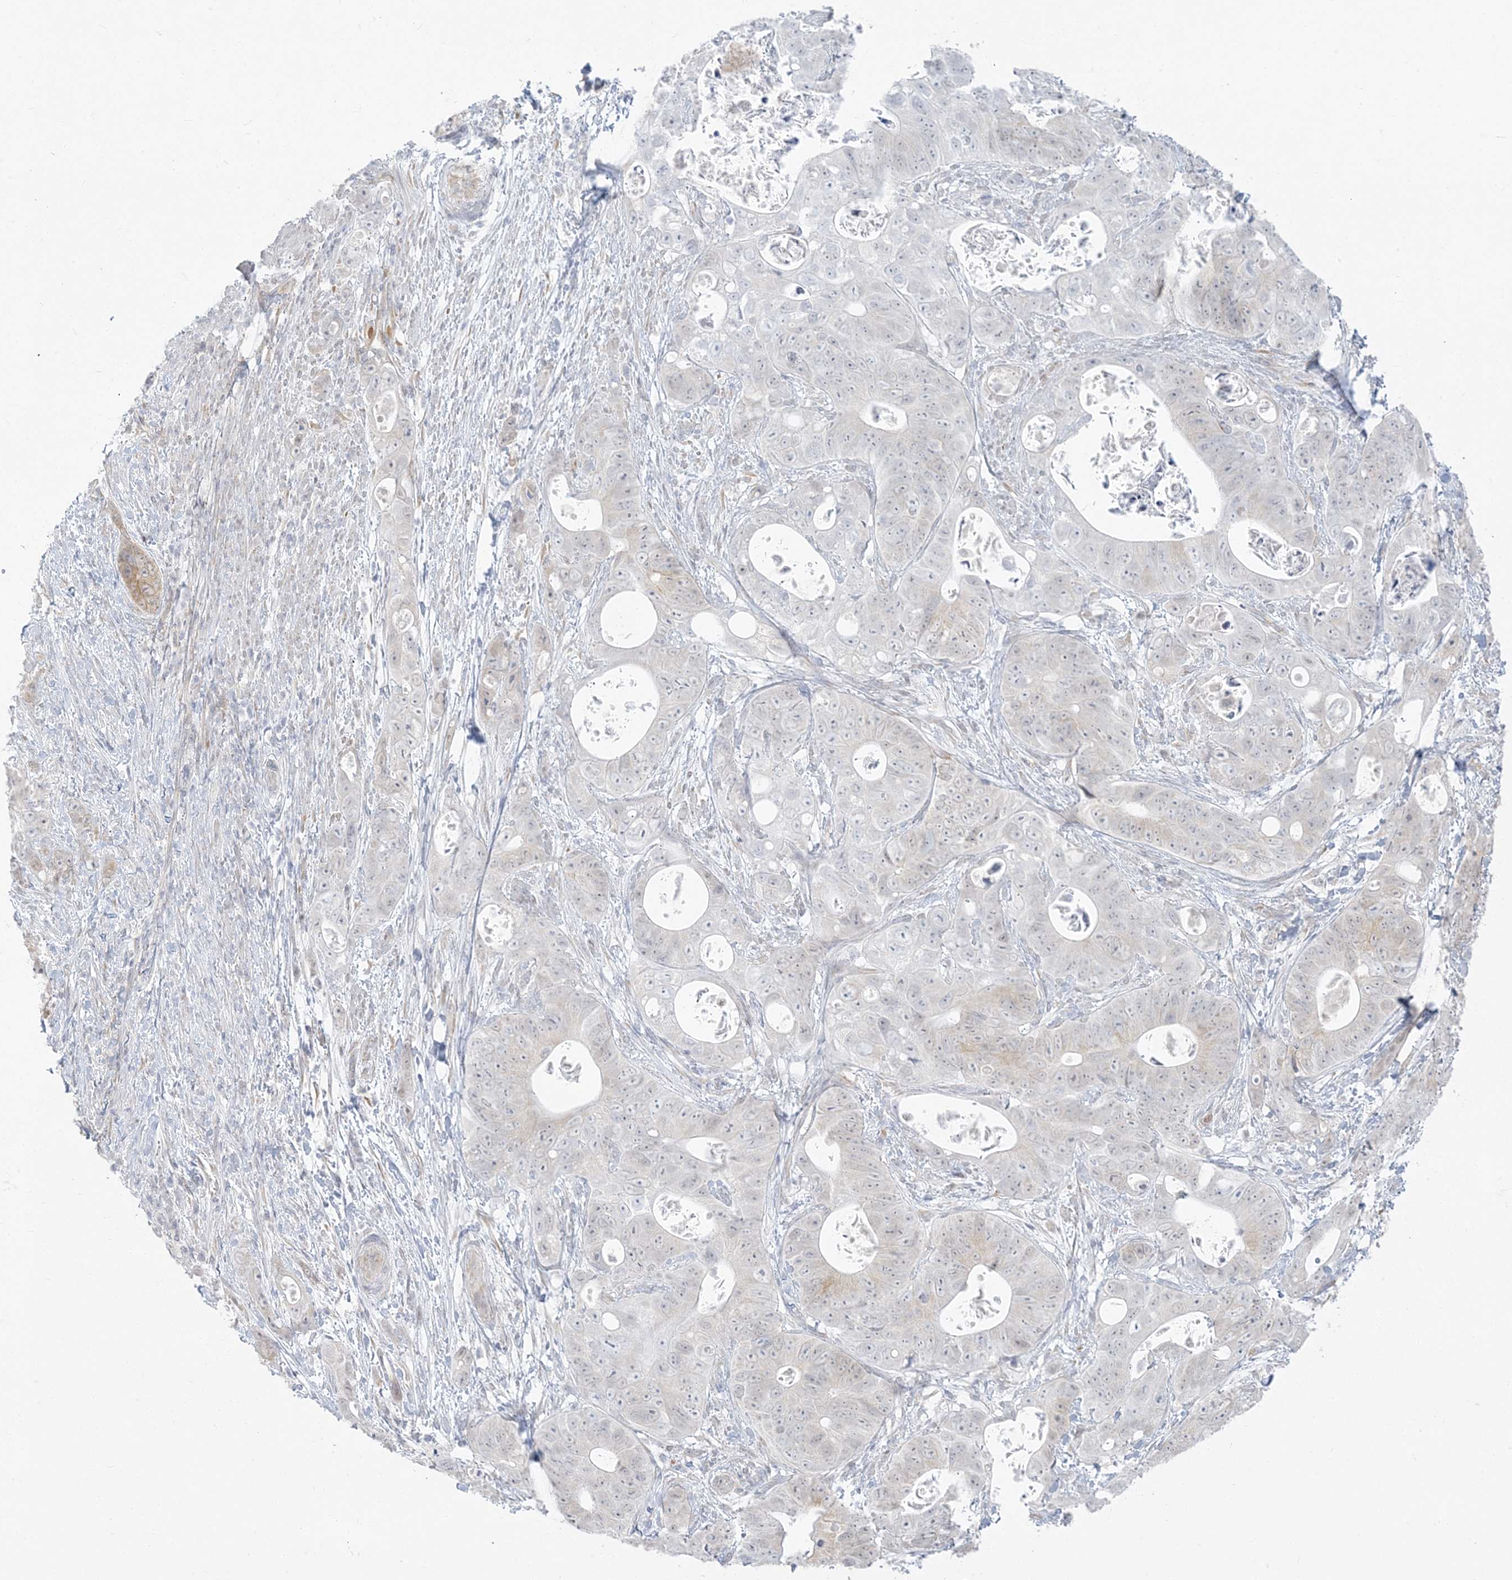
{"staining": {"intensity": "negative", "quantity": "none", "location": "none"}, "tissue": "stomach cancer", "cell_type": "Tumor cells", "image_type": "cancer", "snomed": [{"axis": "morphology", "description": "Adenocarcinoma, NOS"}, {"axis": "topography", "description": "Stomach"}], "caption": "Immunohistochemistry of human stomach cancer displays no expression in tumor cells.", "gene": "ZC3H6", "patient": {"sex": "female", "age": 89}}